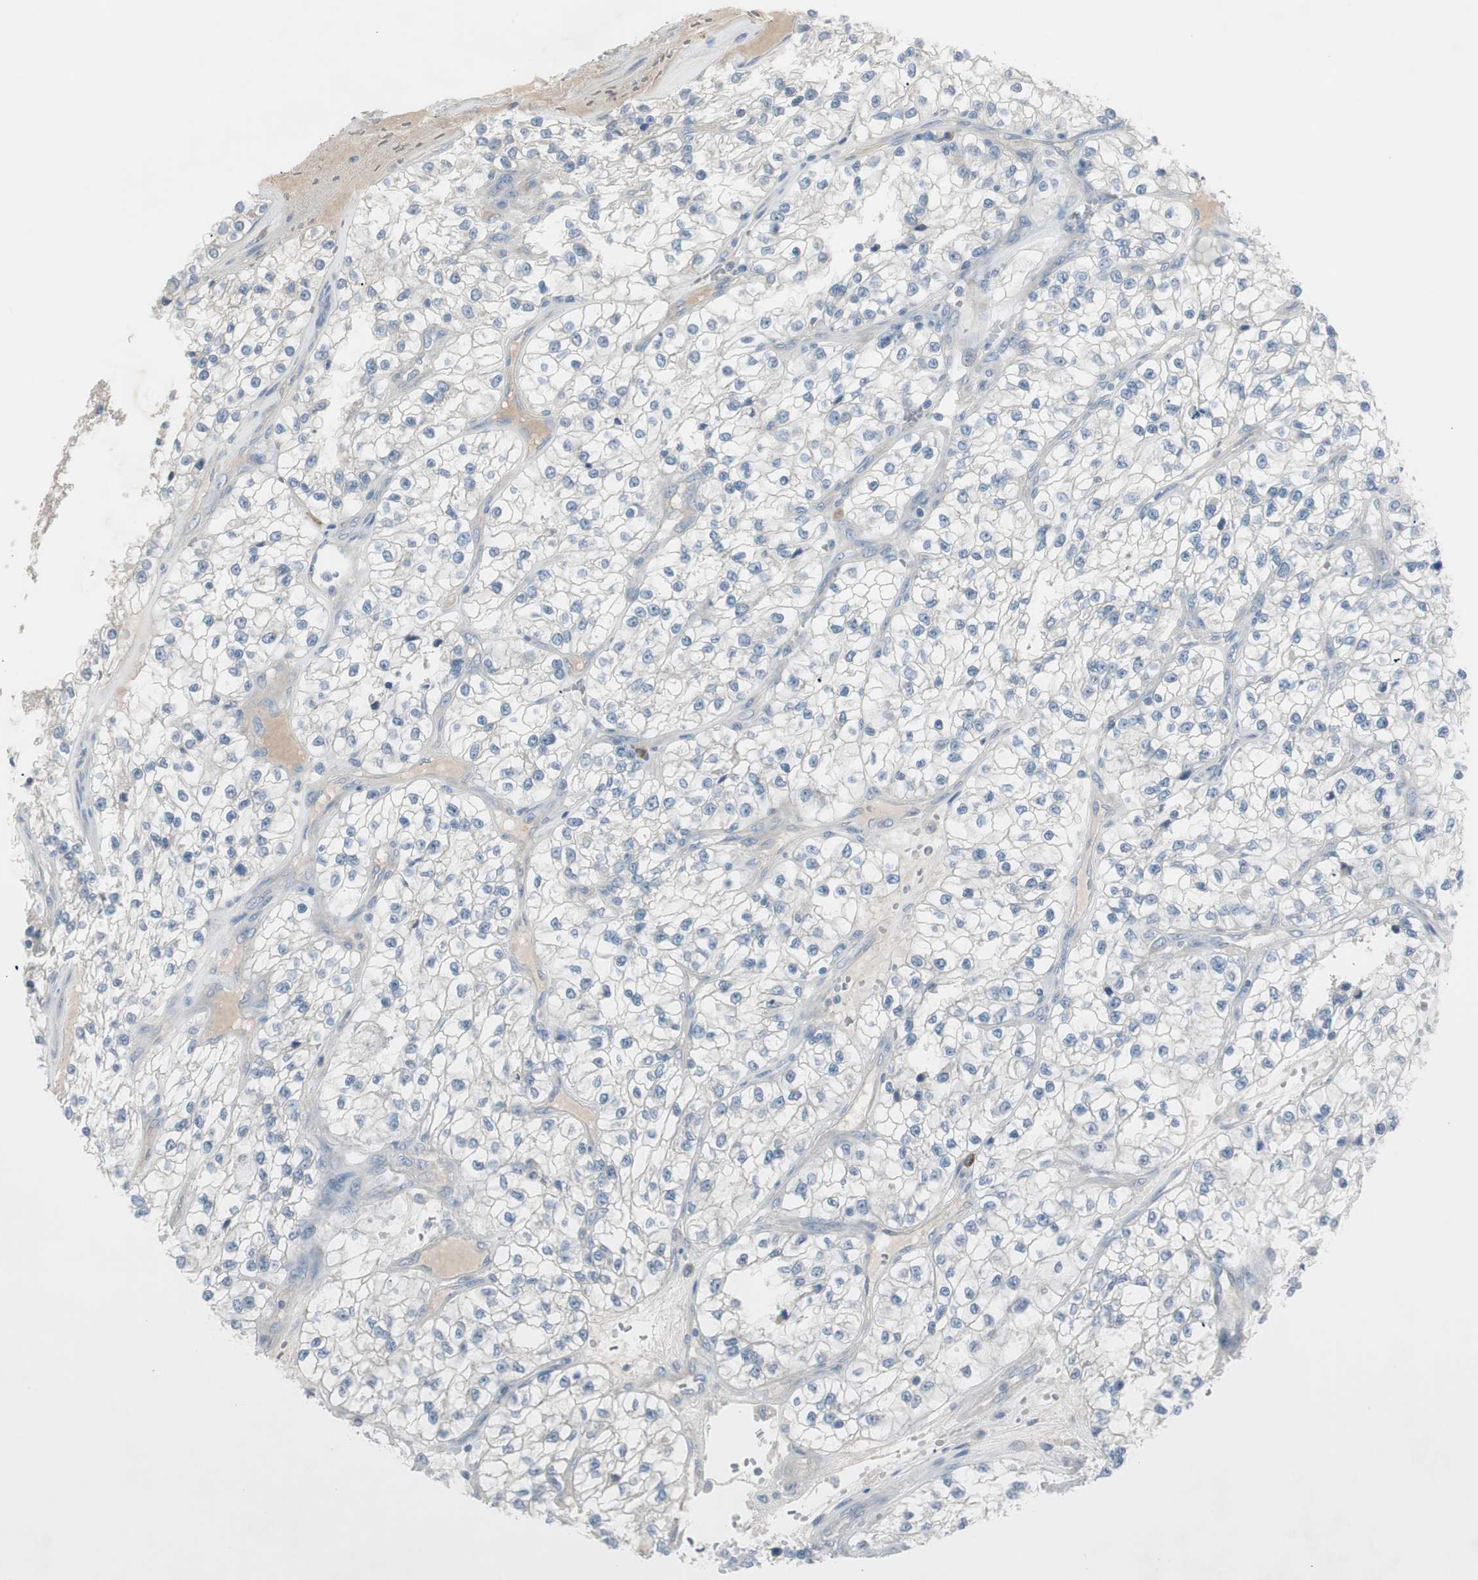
{"staining": {"intensity": "negative", "quantity": "none", "location": "none"}, "tissue": "renal cancer", "cell_type": "Tumor cells", "image_type": "cancer", "snomed": [{"axis": "morphology", "description": "Adenocarcinoma, NOS"}, {"axis": "topography", "description": "Kidney"}], "caption": "High power microscopy histopathology image of an immunohistochemistry (IHC) micrograph of renal cancer (adenocarcinoma), revealing no significant positivity in tumor cells. The staining was performed using DAB (3,3'-diaminobenzidine) to visualize the protein expression in brown, while the nuclei were stained in blue with hematoxylin (Magnification: 20x).", "gene": "MAPRE3", "patient": {"sex": "female", "age": 57}}